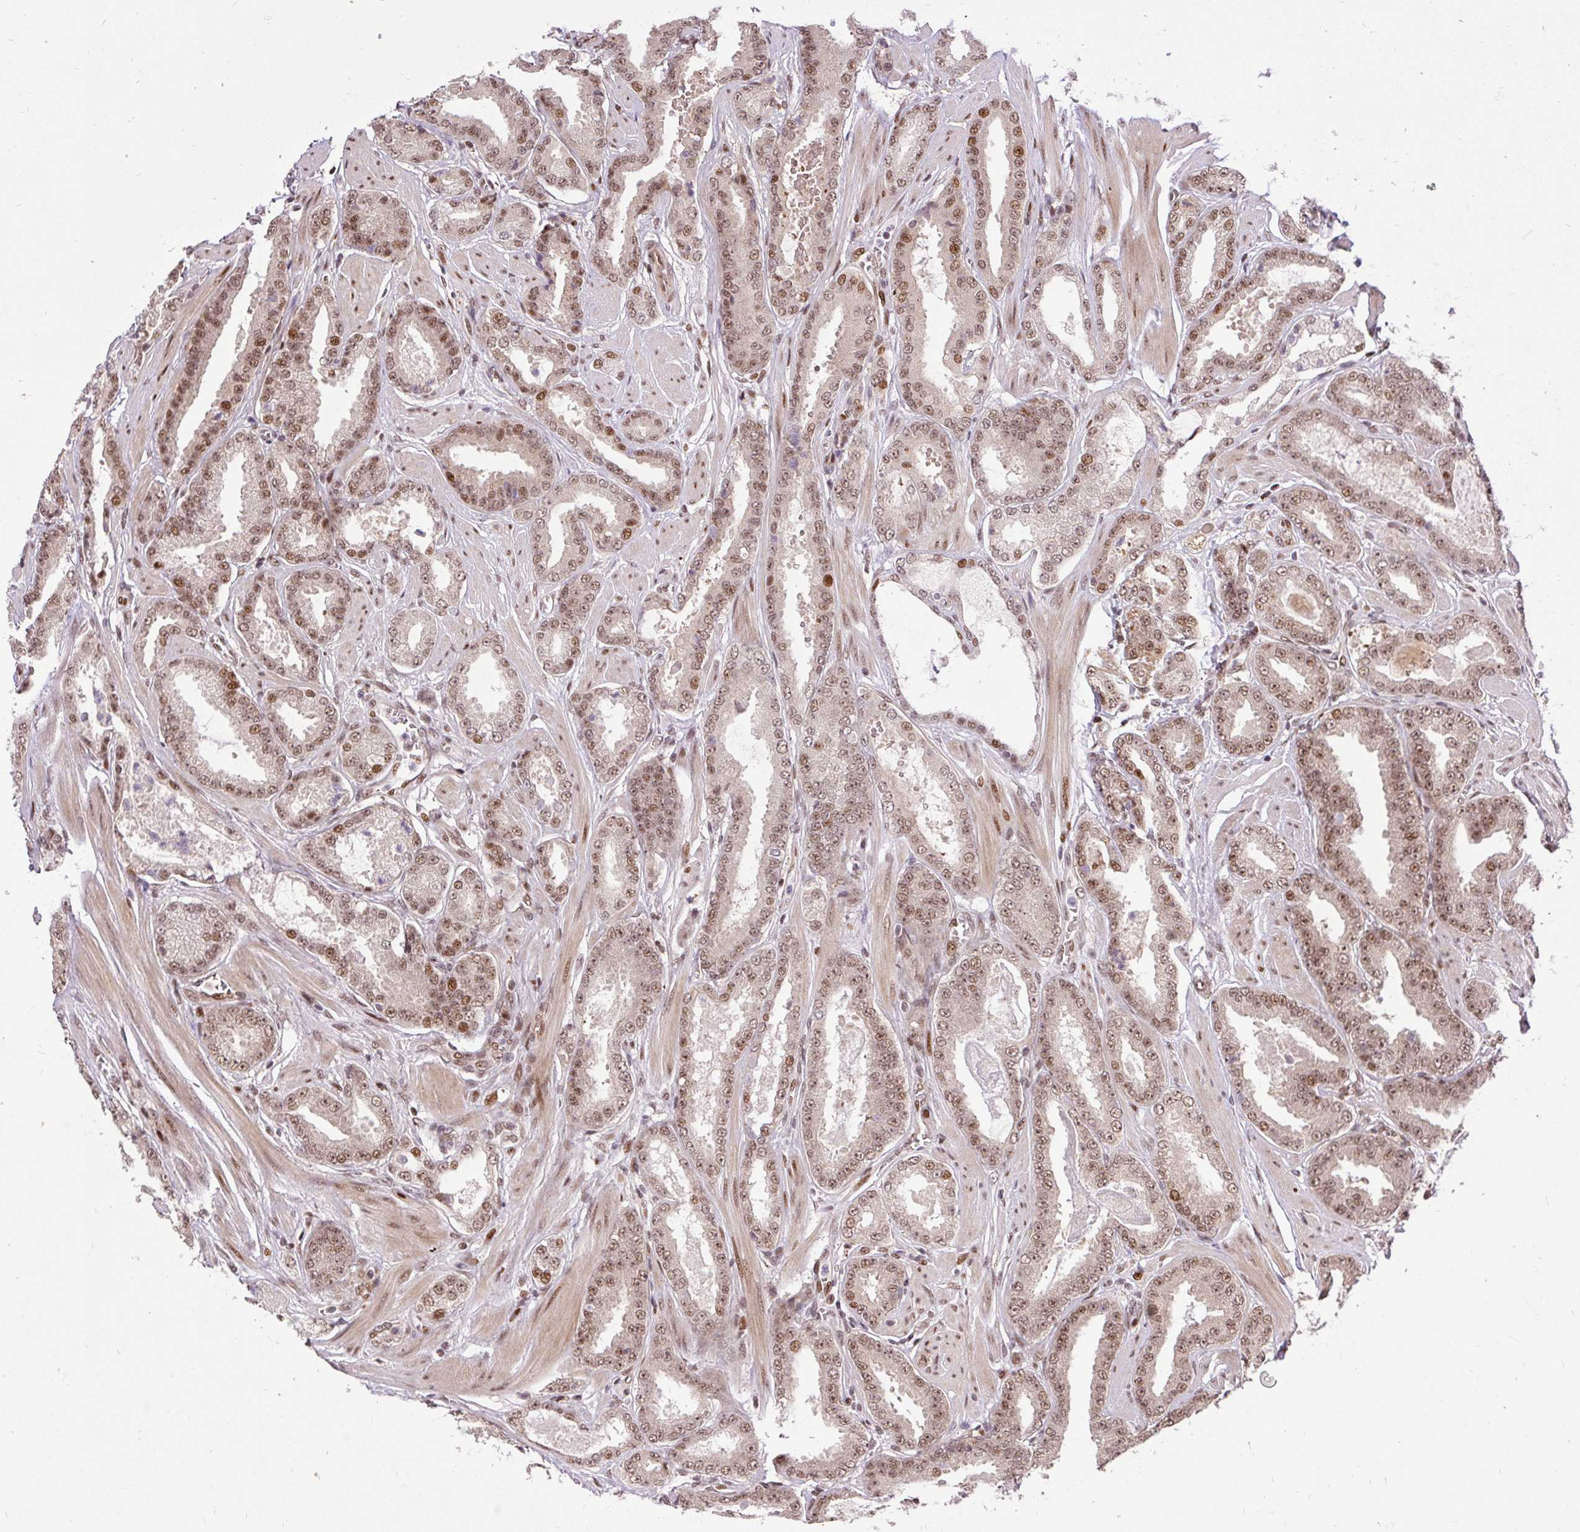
{"staining": {"intensity": "moderate", "quantity": ">75%", "location": "nuclear"}, "tissue": "prostate cancer", "cell_type": "Tumor cells", "image_type": "cancer", "snomed": [{"axis": "morphology", "description": "Adenocarcinoma, Low grade"}, {"axis": "topography", "description": "Prostate"}], "caption": "IHC (DAB) staining of human adenocarcinoma (low-grade) (prostate) shows moderate nuclear protein expression in approximately >75% of tumor cells.", "gene": "MECOM", "patient": {"sex": "male", "age": 42}}